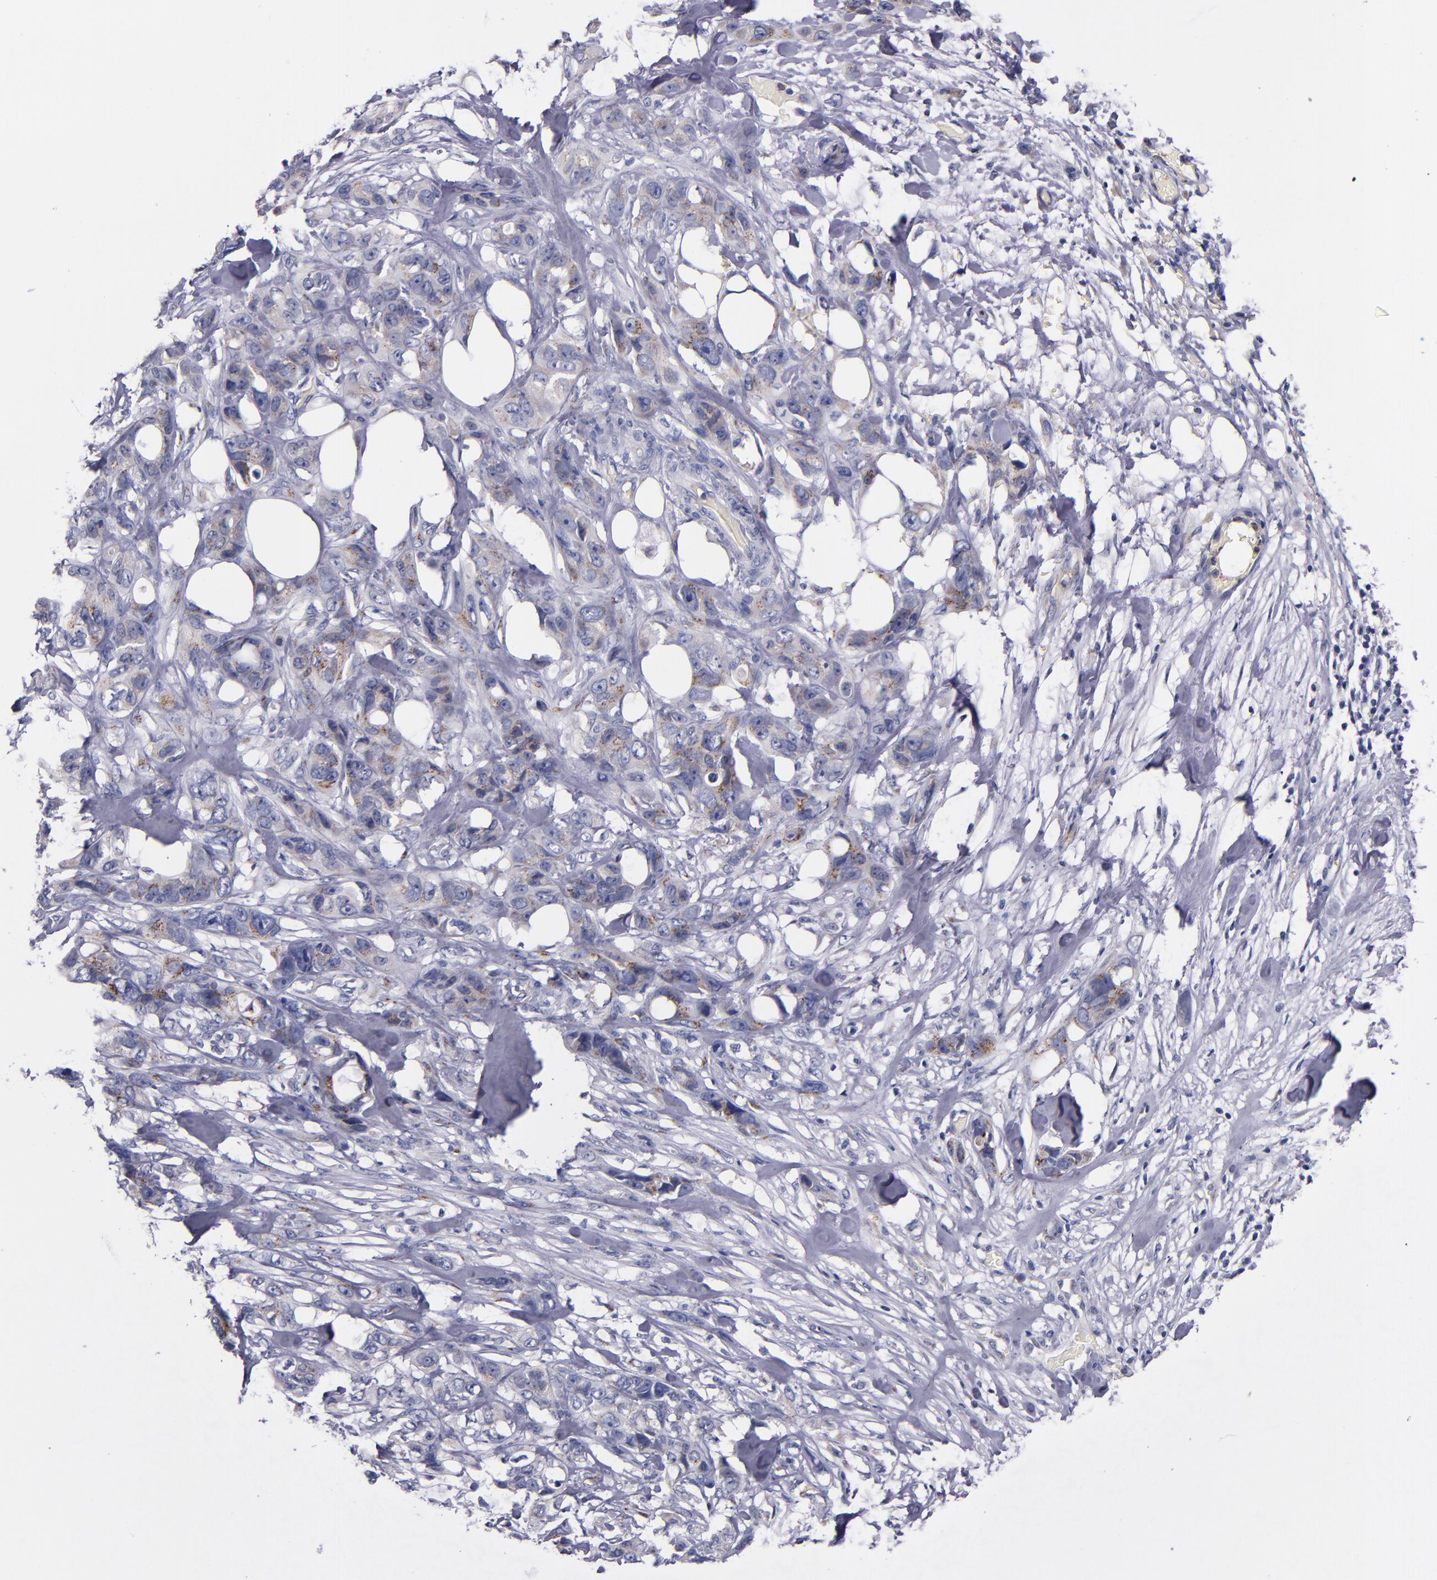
{"staining": {"intensity": "moderate", "quantity": "25%-75%", "location": "cytoplasmic/membranous"}, "tissue": "stomach cancer", "cell_type": "Tumor cells", "image_type": "cancer", "snomed": [{"axis": "morphology", "description": "Adenocarcinoma, NOS"}, {"axis": "topography", "description": "Stomach, upper"}], "caption": "Immunohistochemistry (DAB) staining of human stomach cancer displays moderate cytoplasmic/membranous protein staining in about 25%-75% of tumor cells. (DAB = brown stain, brightfield microscopy at high magnification).", "gene": "RAB41", "patient": {"sex": "male", "age": 47}}